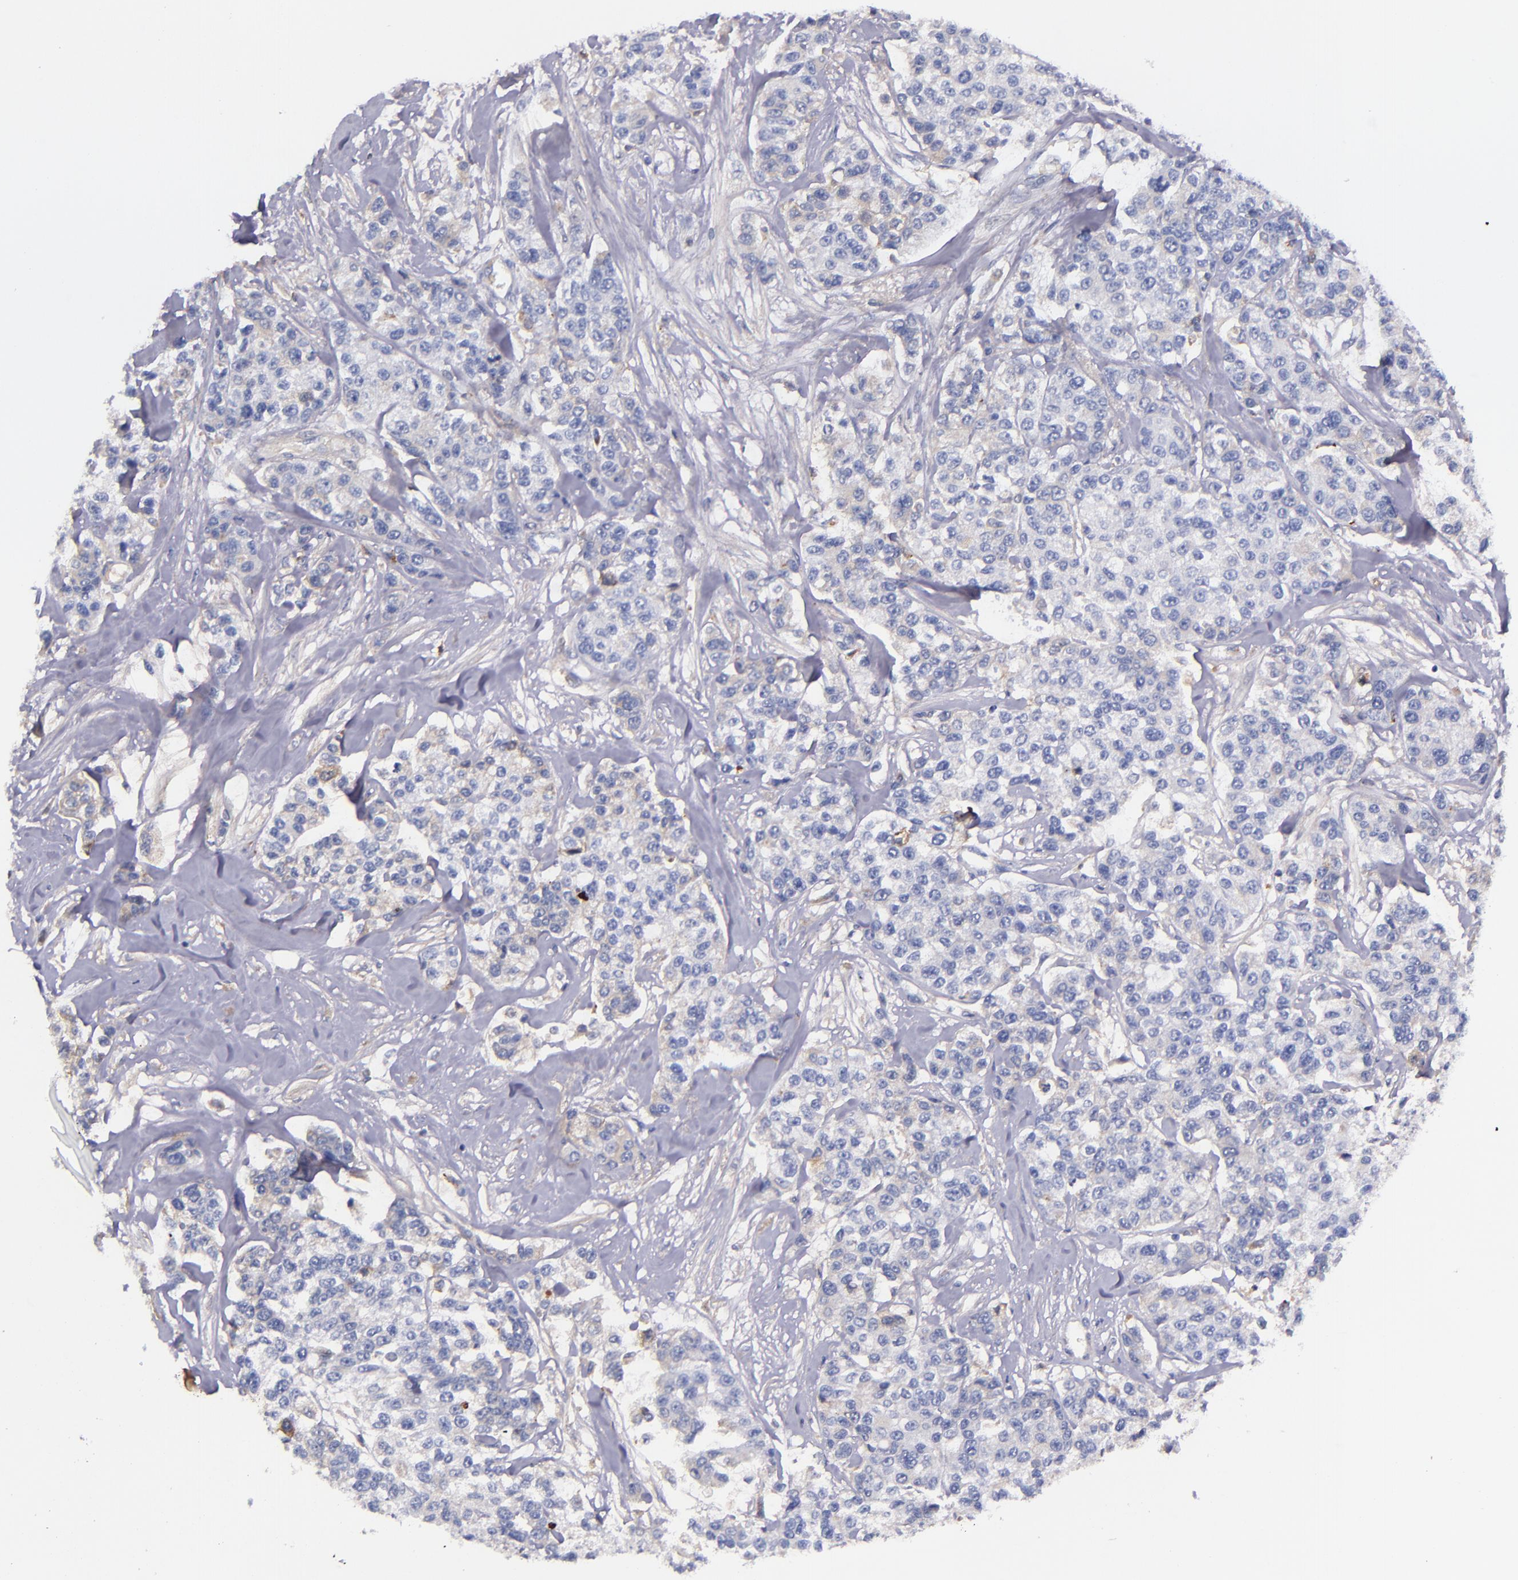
{"staining": {"intensity": "negative", "quantity": "none", "location": "none"}, "tissue": "breast cancer", "cell_type": "Tumor cells", "image_type": "cancer", "snomed": [{"axis": "morphology", "description": "Duct carcinoma"}, {"axis": "topography", "description": "Breast"}], "caption": "IHC photomicrograph of human breast cancer stained for a protein (brown), which demonstrates no staining in tumor cells. Nuclei are stained in blue.", "gene": "KNG1", "patient": {"sex": "female", "age": 51}}